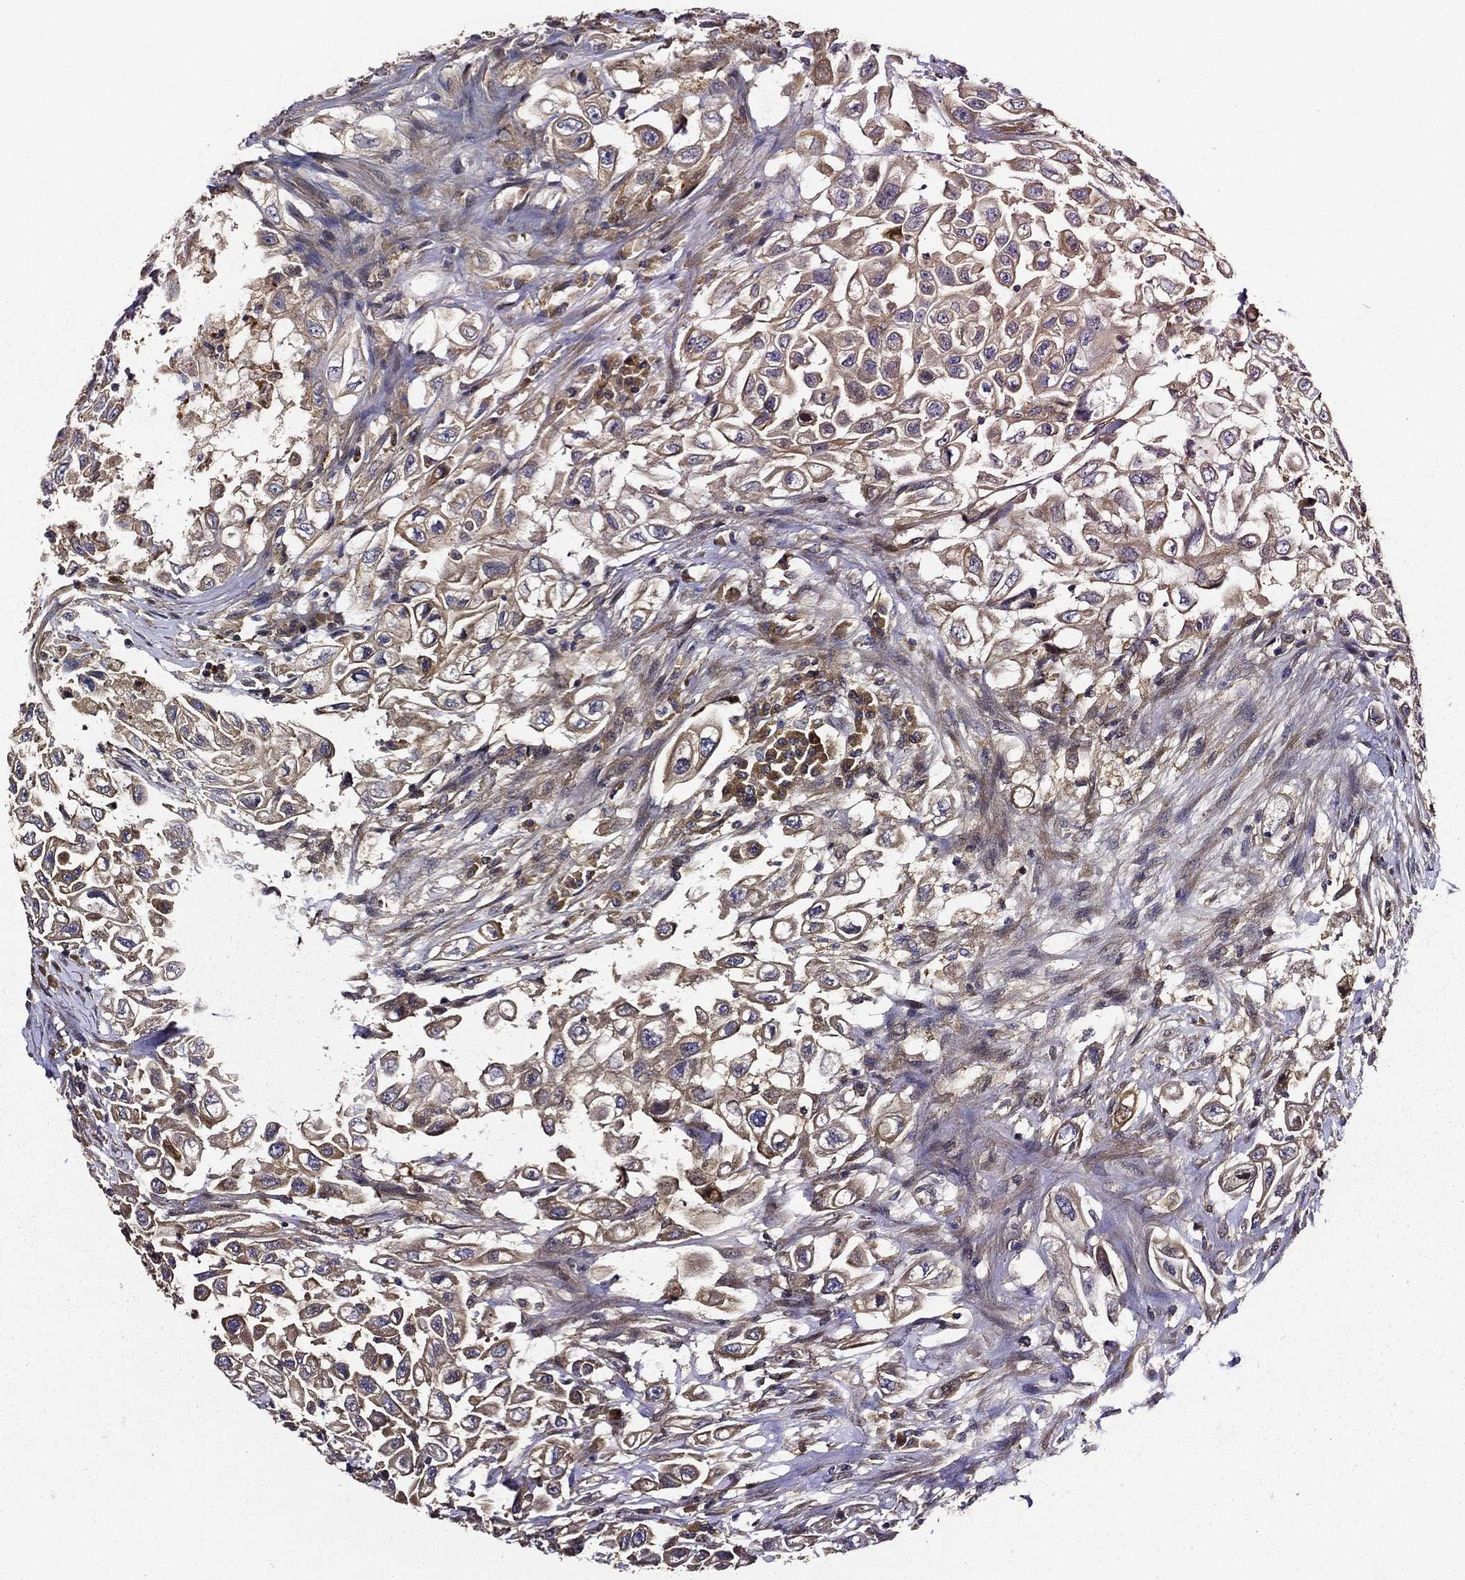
{"staining": {"intensity": "weak", "quantity": "25%-75%", "location": "cytoplasmic/membranous"}, "tissue": "urothelial cancer", "cell_type": "Tumor cells", "image_type": "cancer", "snomed": [{"axis": "morphology", "description": "Urothelial carcinoma, High grade"}, {"axis": "topography", "description": "Urinary bladder"}], "caption": "Weak cytoplasmic/membranous positivity is seen in approximately 25%-75% of tumor cells in urothelial cancer. (DAB (3,3'-diaminobenzidine) = brown stain, brightfield microscopy at high magnification).", "gene": "BABAM2", "patient": {"sex": "female", "age": 56}}